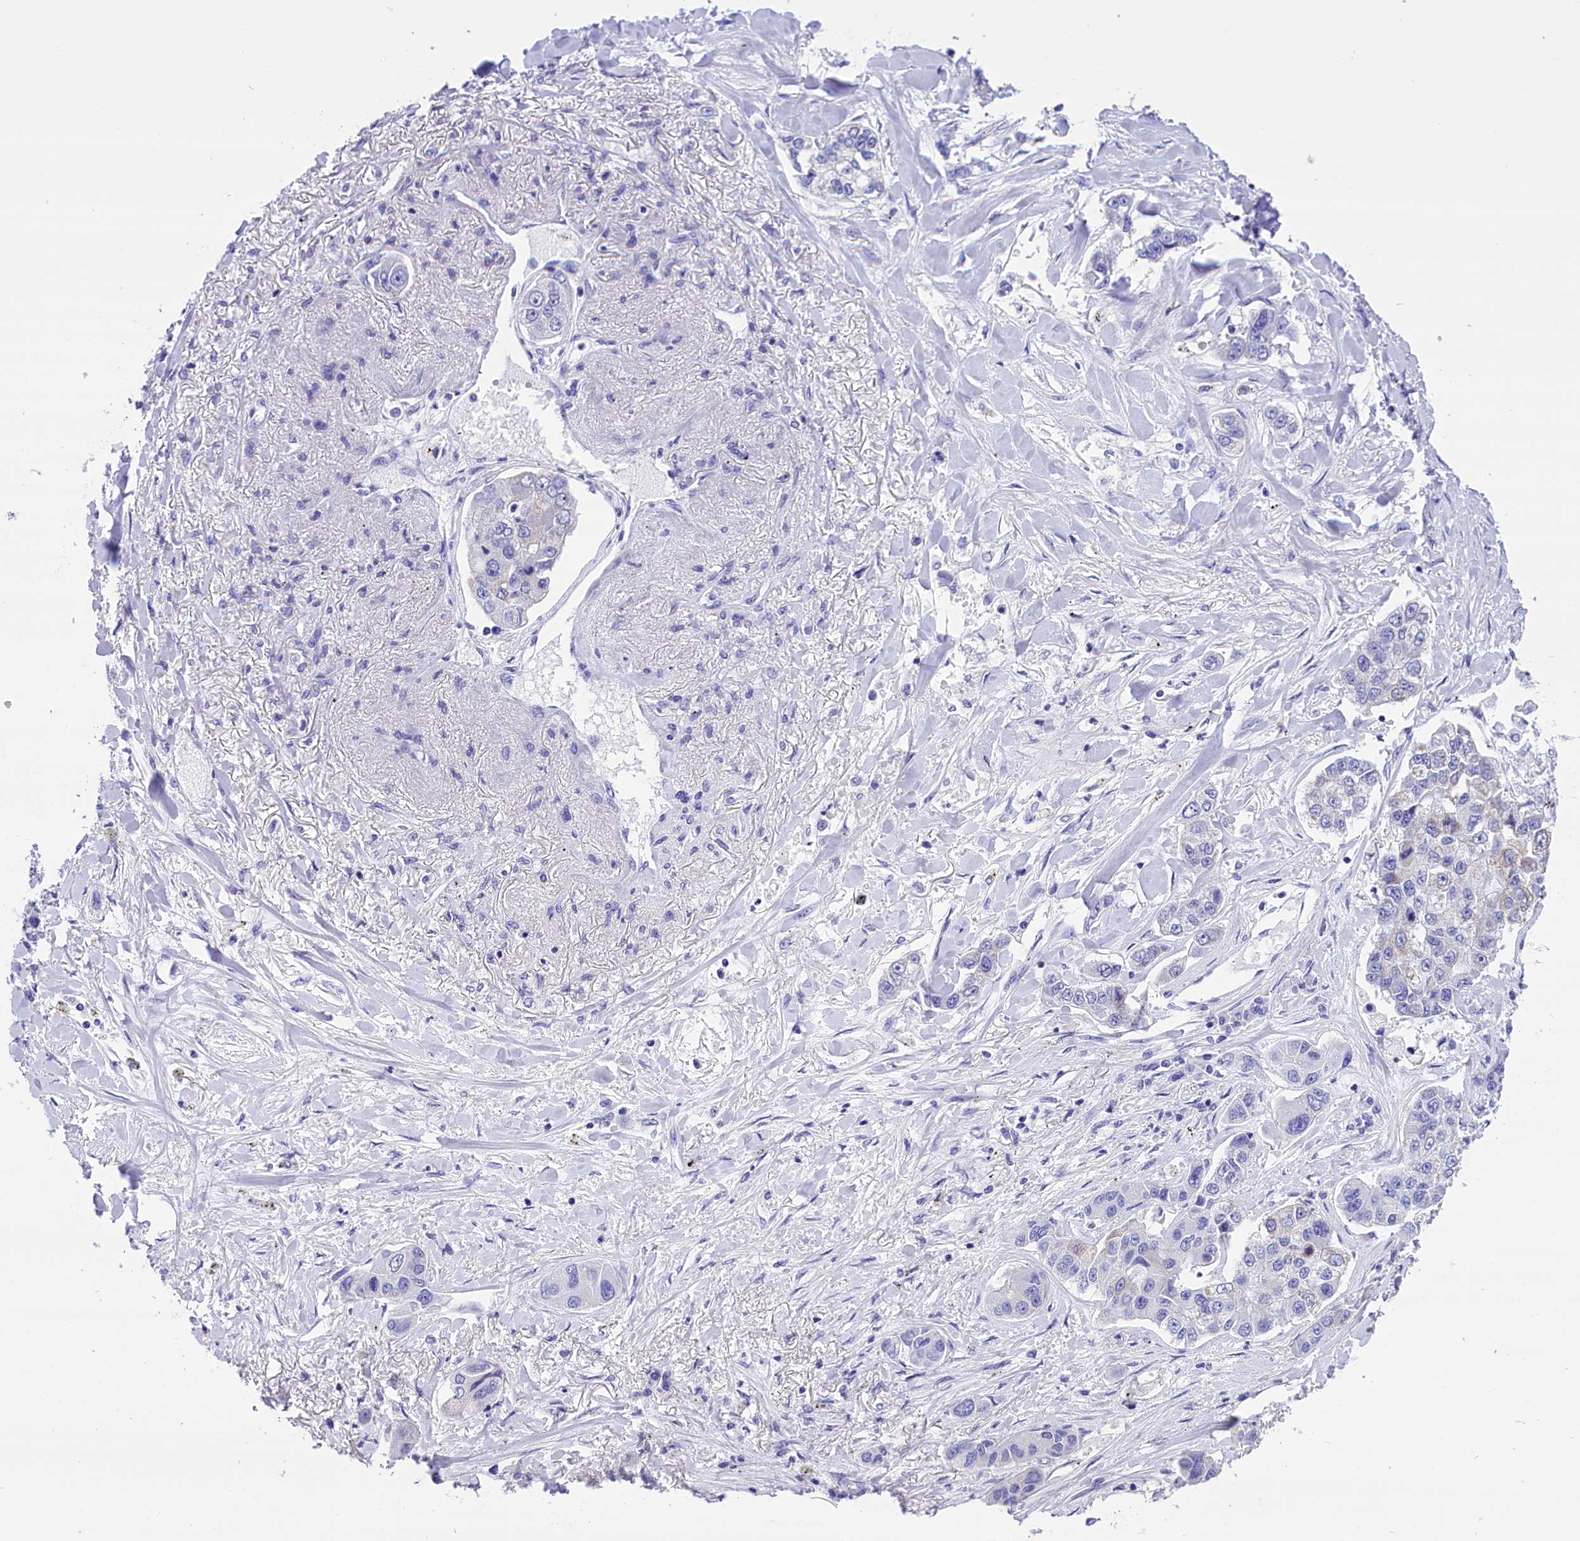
{"staining": {"intensity": "negative", "quantity": "none", "location": "none"}, "tissue": "lung cancer", "cell_type": "Tumor cells", "image_type": "cancer", "snomed": [{"axis": "morphology", "description": "Adenocarcinoma, NOS"}, {"axis": "topography", "description": "Lung"}], "caption": "DAB immunohistochemical staining of human lung cancer (adenocarcinoma) shows no significant expression in tumor cells.", "gene": "ABAT", "patient": {"sex": "male", "age": 49}}